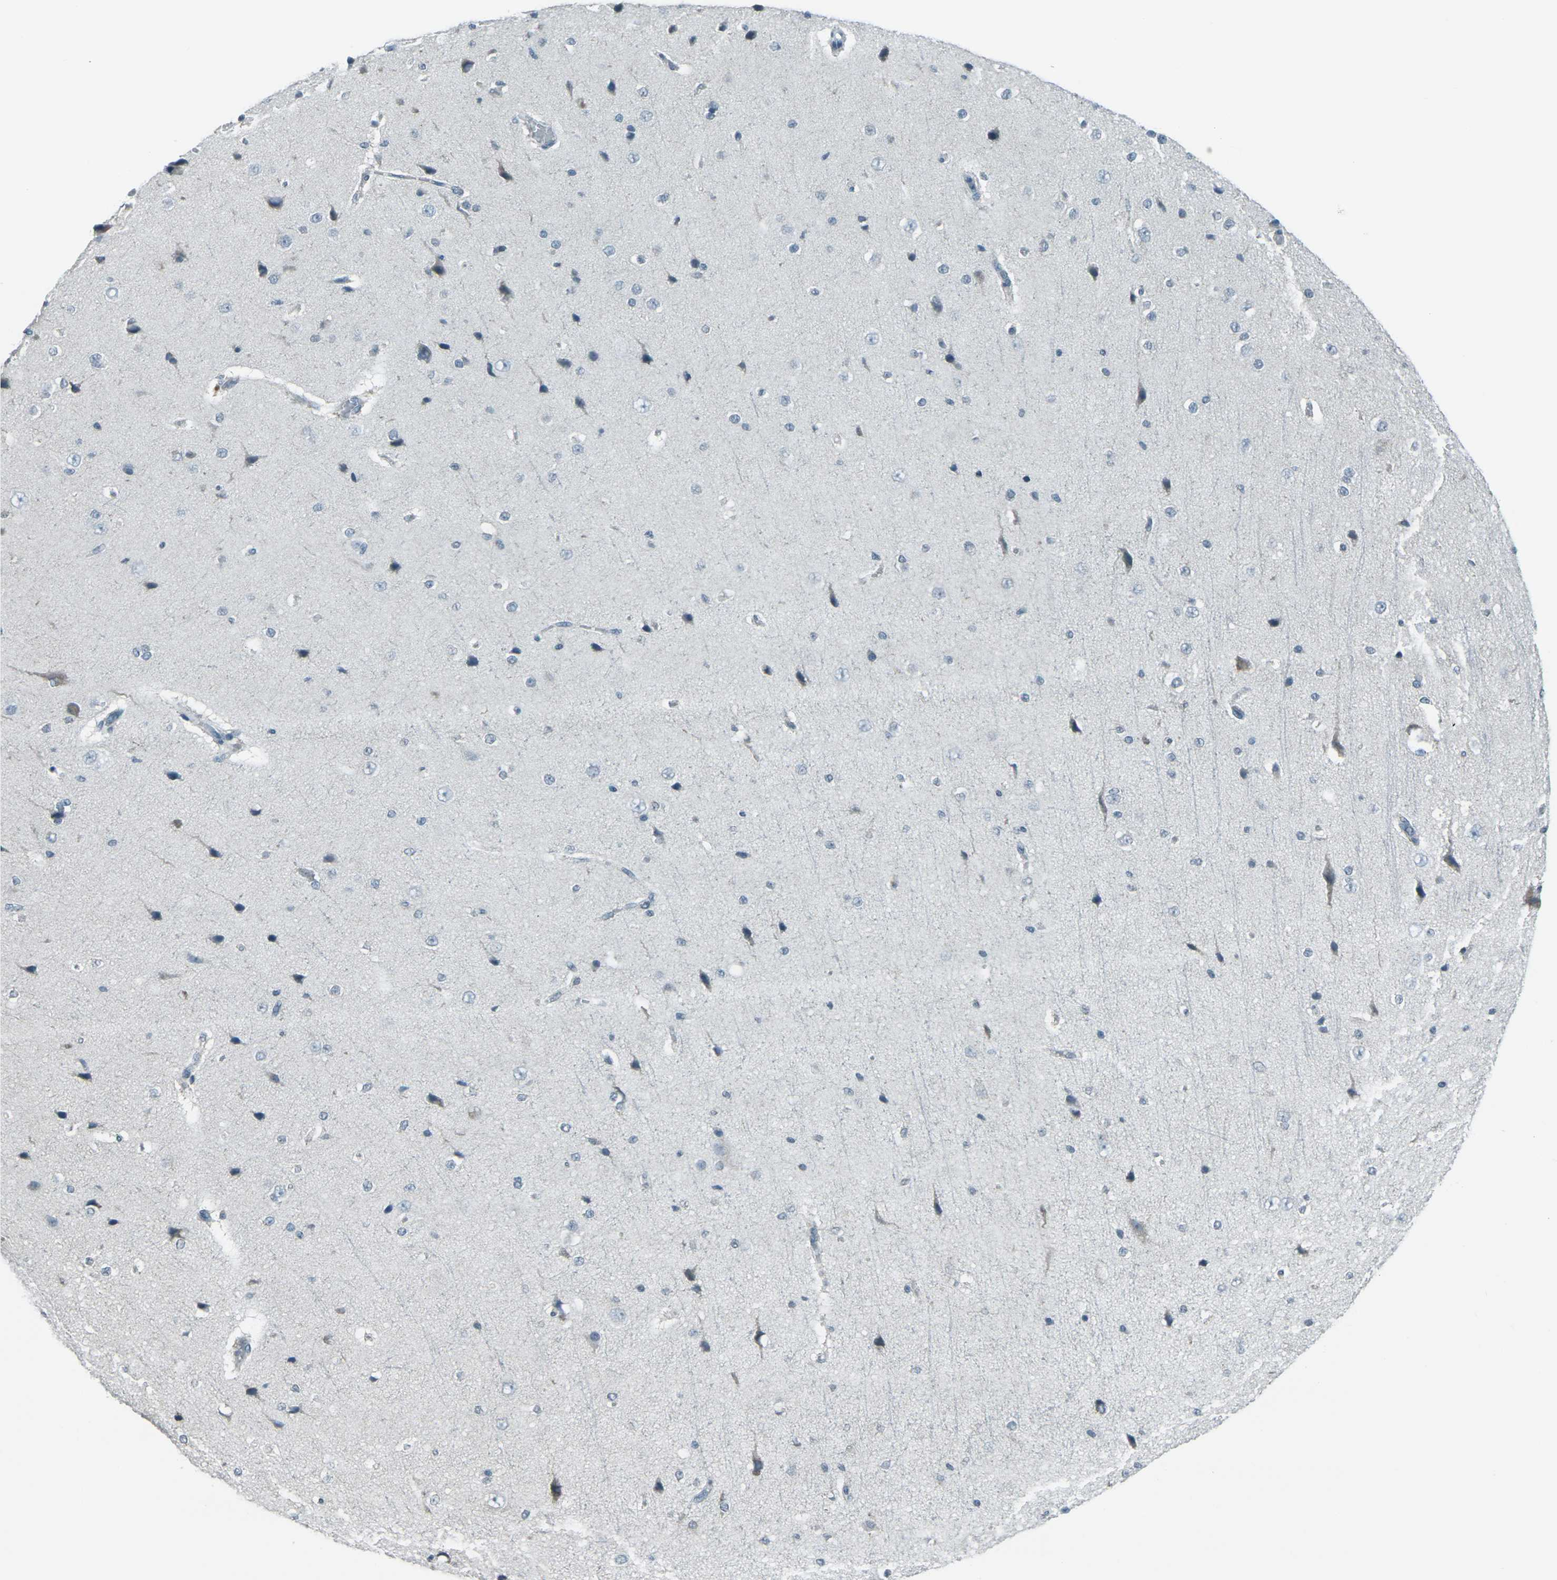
{"staining": {"intensity": "negative", "quantity": "none", "location": "none"}, "tissue": "cerebral cortex", "cell_type": "Endothelial cells", "image_type": "normal", "snomed": [{"axis": "morphology", "description": "Normal tissue, NOS"}, {"axis": "morphology", "description": "Developmental malformation"}, {"axis": "topography", "description": "Cerebral cortex"}], "caption": "A photomicrograph of cerebral cortex stained for a protein exhibits no brown staining in endothelial cells. Brightfield microscopy of IHC stained with DAB (brown) and hematoxylin (blue), captured at high magnification.", "gene": "H2BC1", "patient": {"sex": "female", "age": 30}}